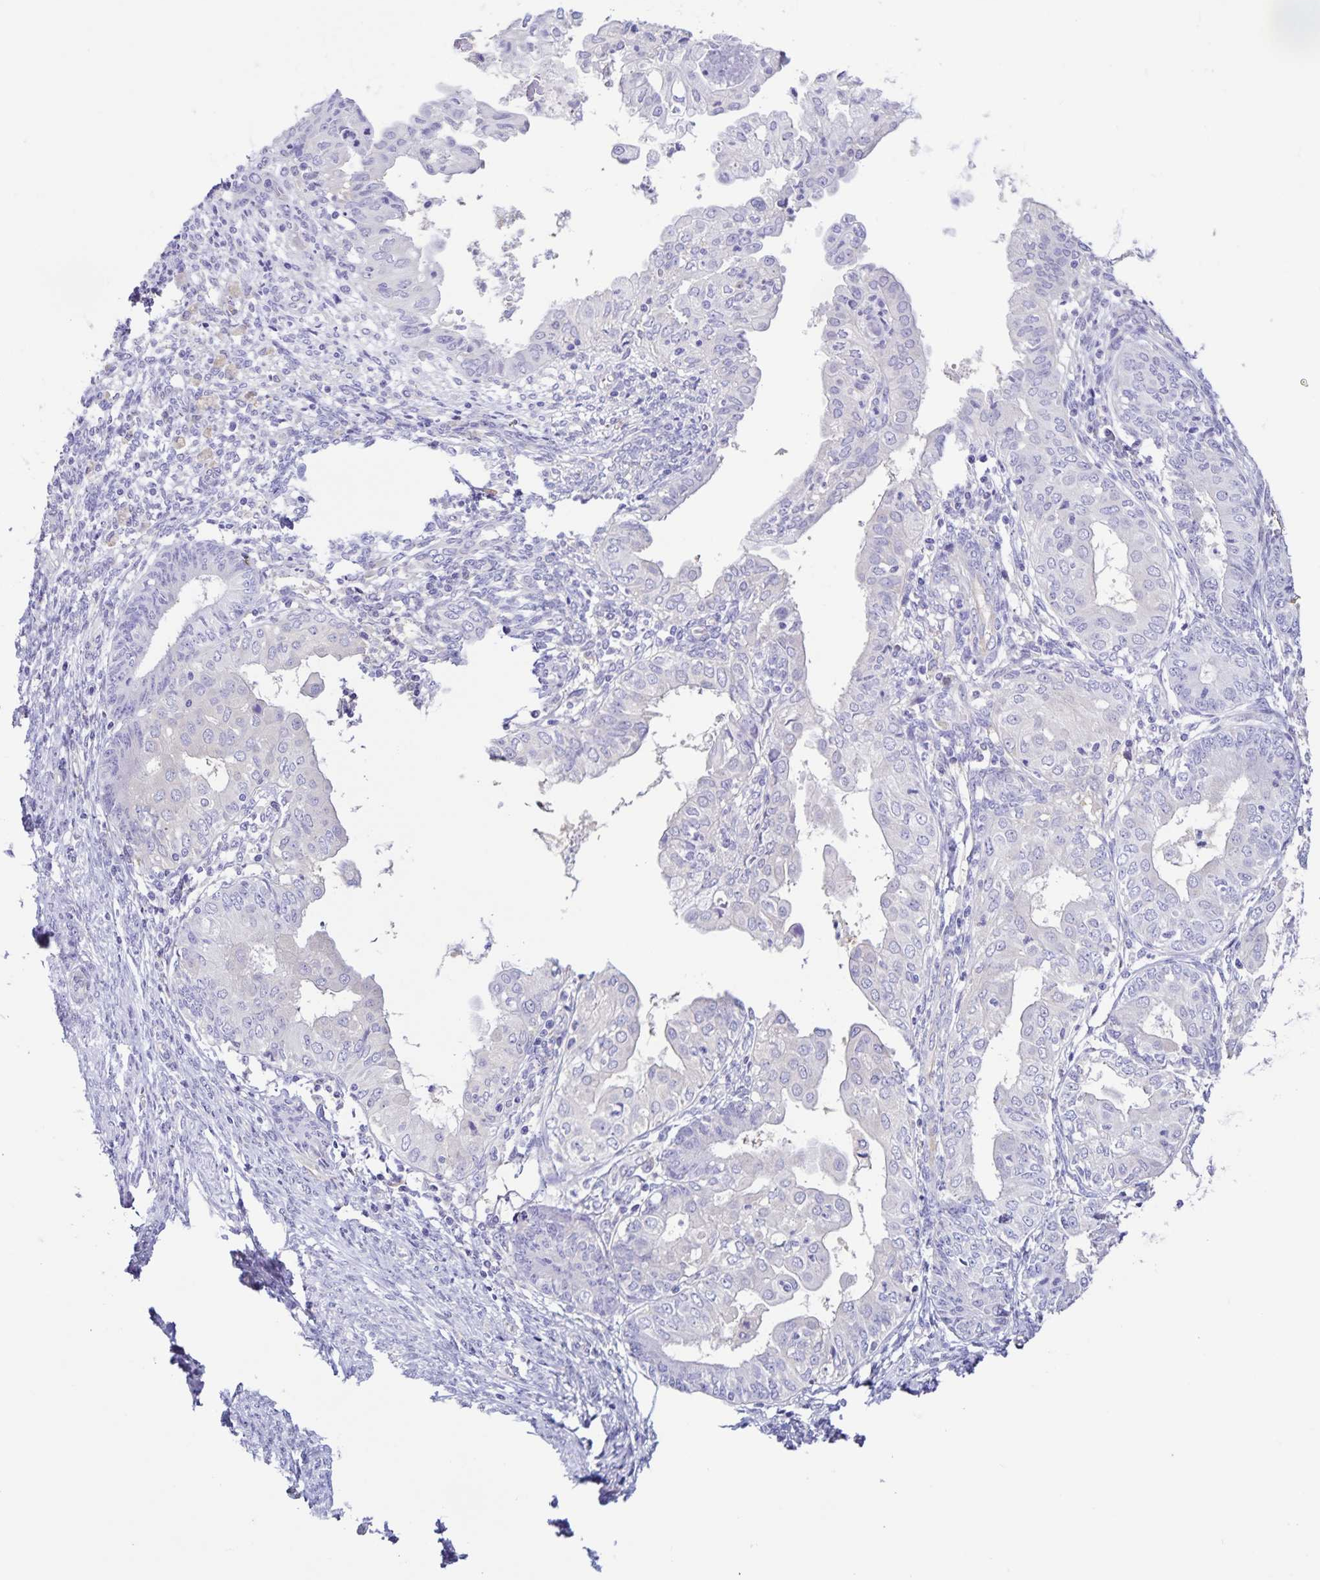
{"staining": {"intensity": "negative", "quantity": "none", "location": "none"}, "tissue": "endometrial cancer", "cell_type": "Tumor cells", "image_type": "cancer", "snomed": [{"axis": "morphology", "description": "Adenocarcinoma, NOS"}, {"axis": "topography", "description": "Endometrium"}], "caption": "The immunohistochemistry histopathology image has no significant expression in tumor cells of endometrial cancer (adenocarcinoma) tissue. Brightfield microscopy of immunohistochemistry stained with DAB (3,3'-diaminobenzidine) (brown) and hematoxylin (blue), captured at high magnification.", "gene": "BOLL", "patient": {"sex": "female", "age": 68}}